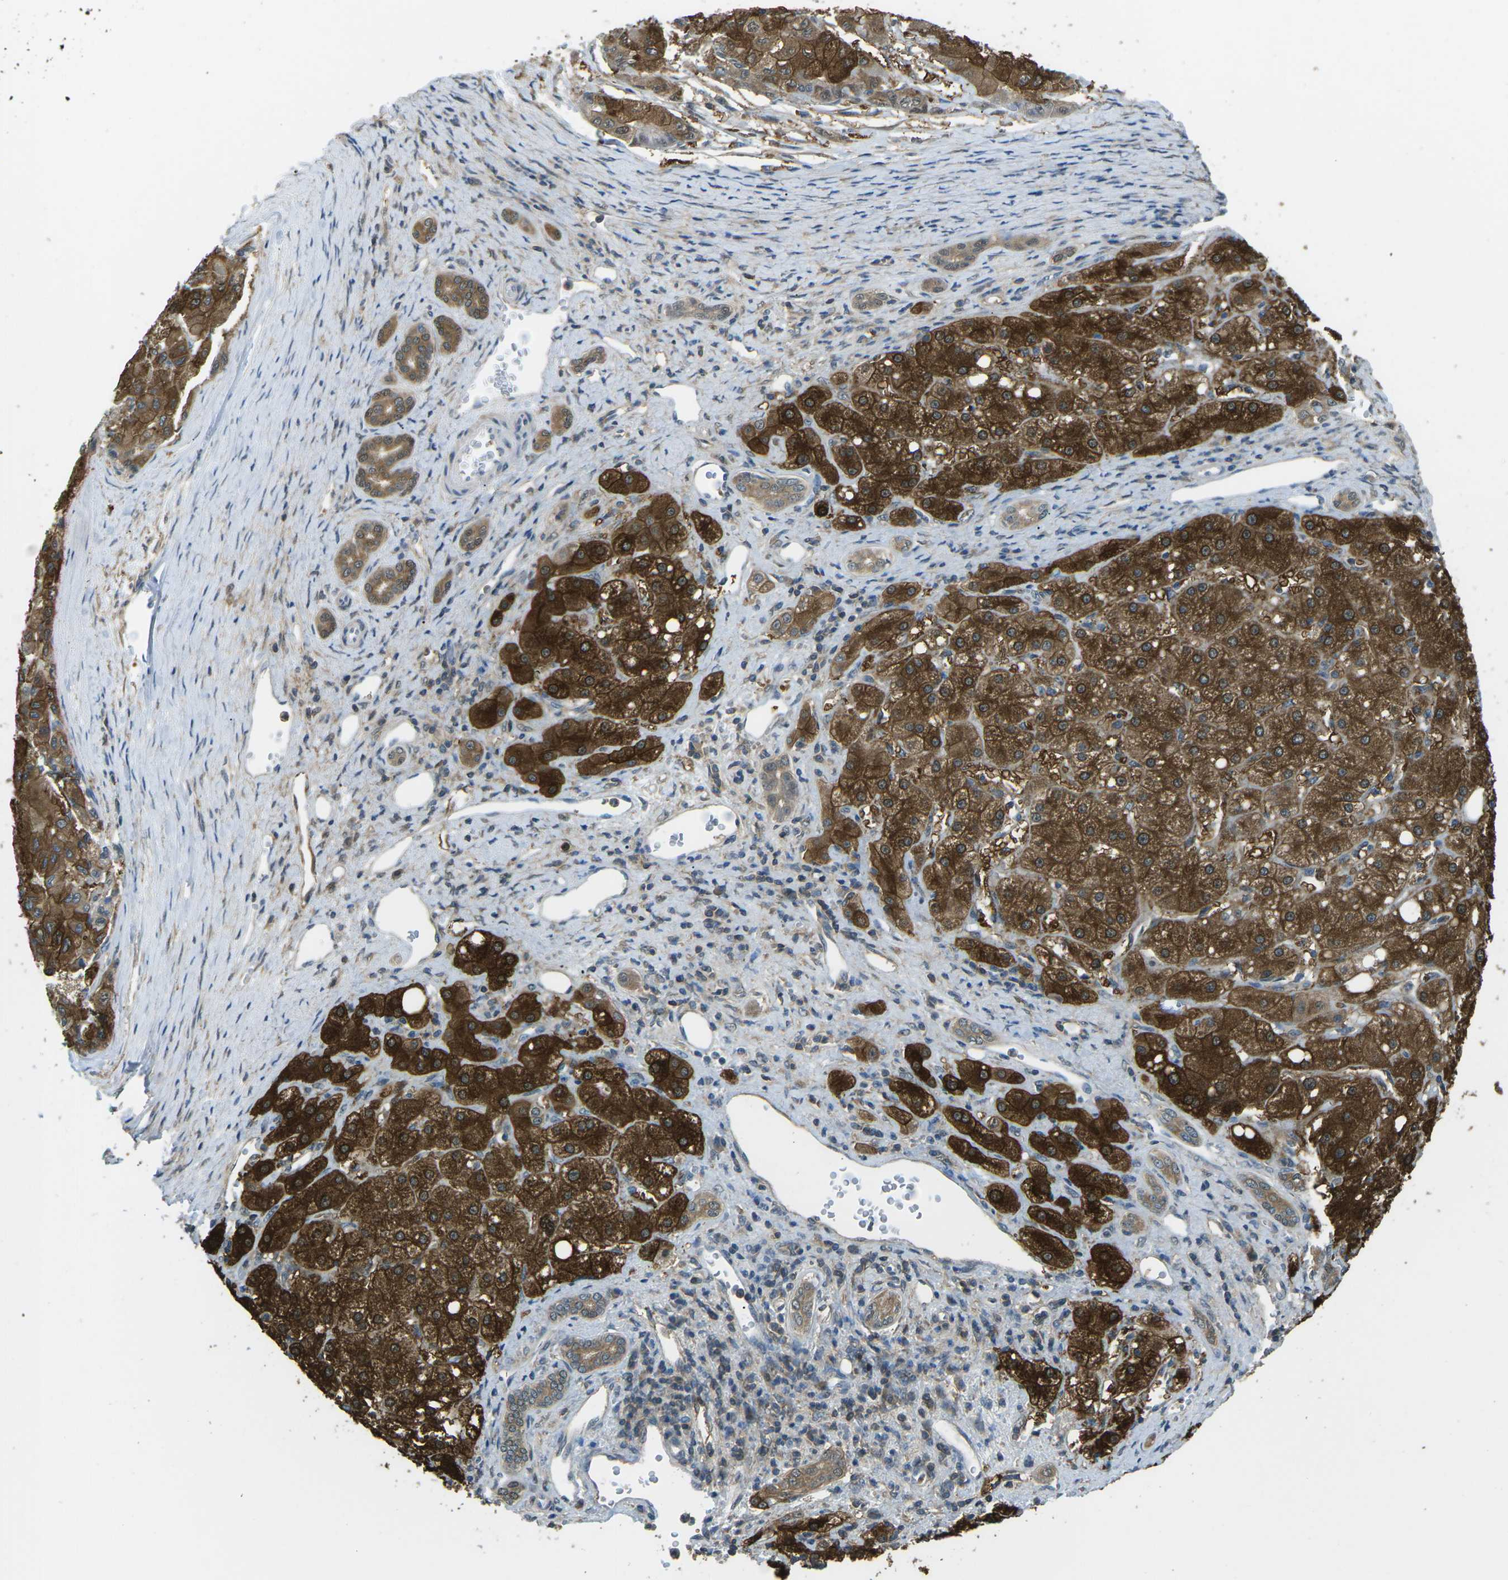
{"staining": {"intensity": "strong", "quantity": ">75%", "location": "cytoplasmic/membranous,nuclear"}, "tissue": "liver cancer", "cell_type": "Tumor cells", "image_type": "cancer", "snomed": [{"axis": "morphology", "description": "Carcinoma, Hepatocellular, NOS"}, {"axis": "topography", "description": "Liver"}], "caption": "Tumor cells demonstrate high levels of strong cytoplasmic/membranous and nuclear staining in approximately >75% of cells in human liver cancer (hepatocellular carcinoma).", "gene": "PIEZO2", "patient": {"sex": "male", "age": 80}}